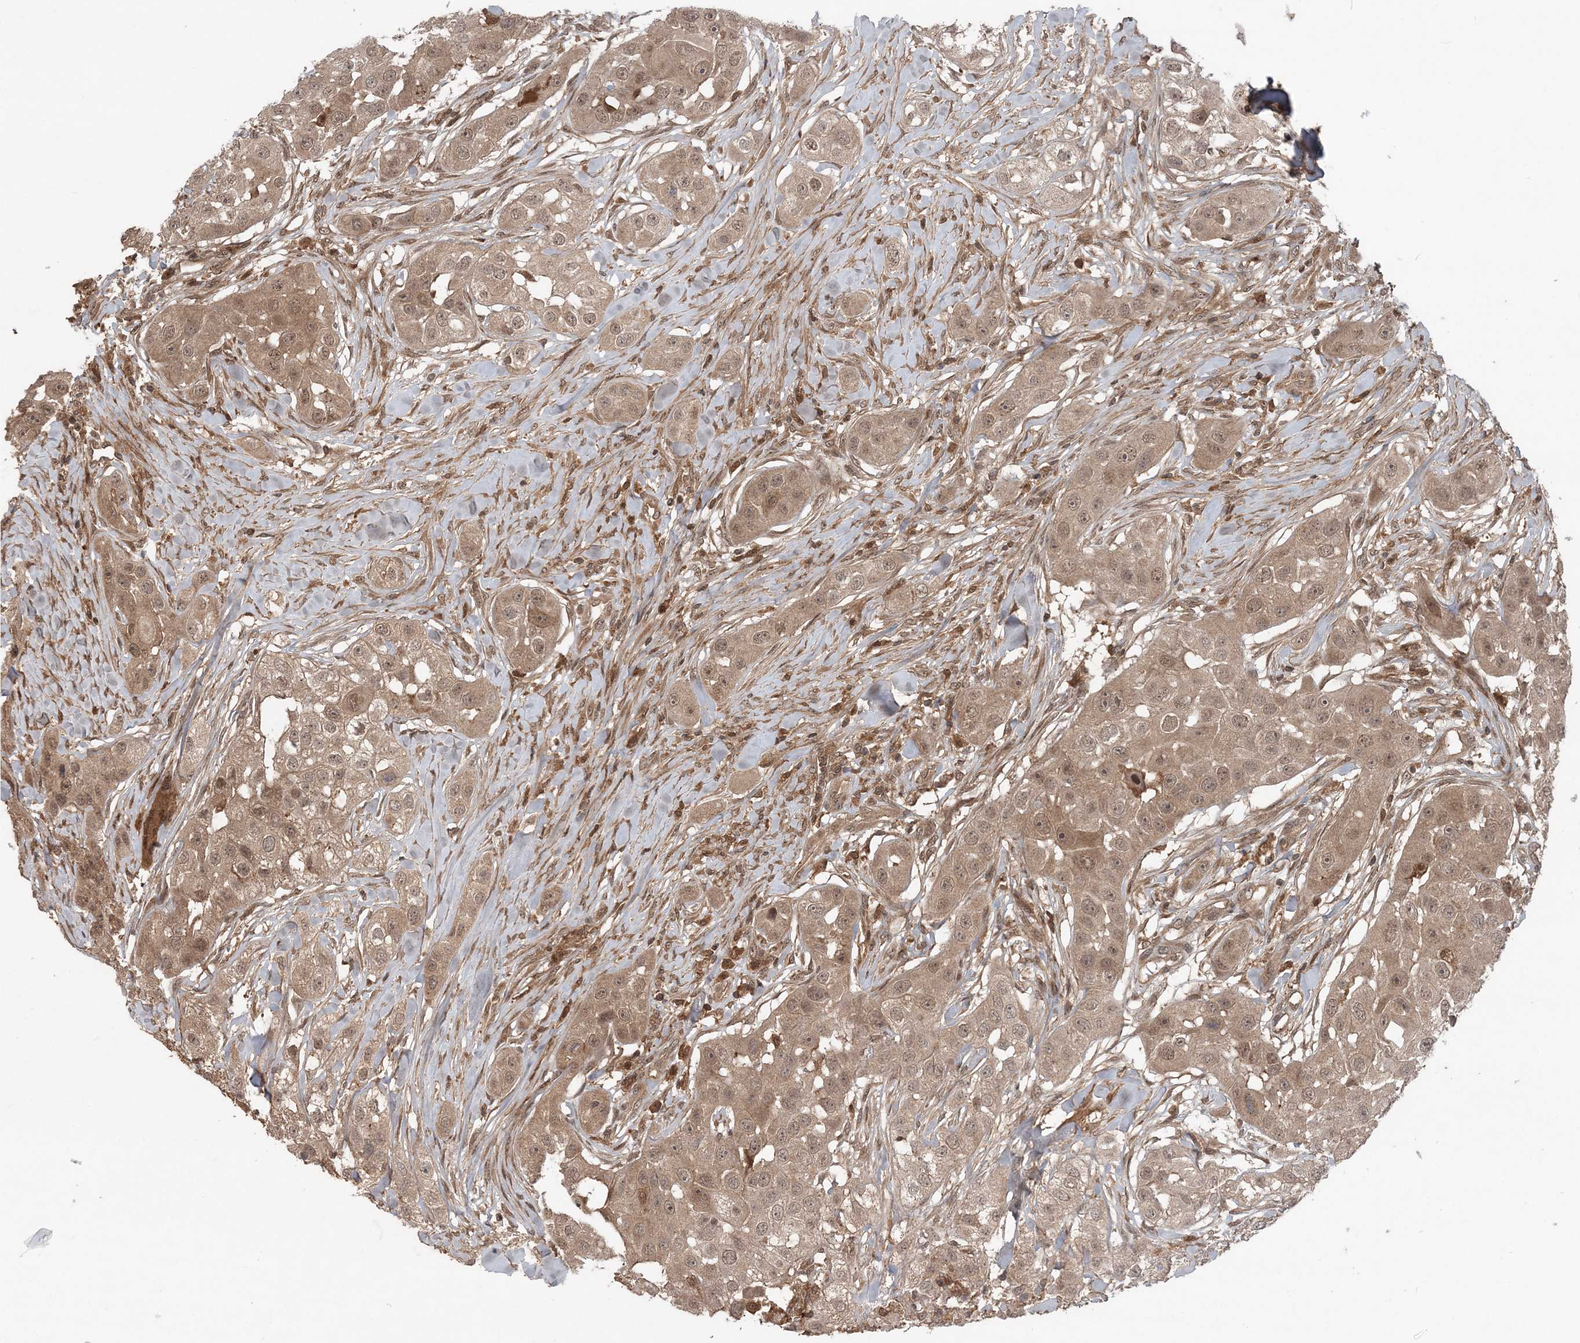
{"staining": {"intensity": "moderate", "quantity": ">75%", "location": "cytoplasmic/membranous,nuclear"}, "tissue": "head and neck cancer", "cell_type": "Tumor cells", "image_type": "cancer", "snomed": [{"axis": "morphology", "description": "Normal tissue, NOS"}, {"axis": "morphology", "description": "Squamous cell carcinoma, NOS"}, {"axis": "topography", "description": "Skeletal muscle"}, {"axis": "topography", "description": "Head-Neck"}], "caption": "The micrograph reveals staining of head and neck squamous cell carcinoma, revealing moderate cytoplasmic/membranous and nuclear protein expression (brown color) within tumor cells. (DAB (3,3'-diaminobenzidine) = brown stain, brightfield microscopy at high magnification).", "gene": "LACC1", "patient": {"sex": "male", "age": 51}}